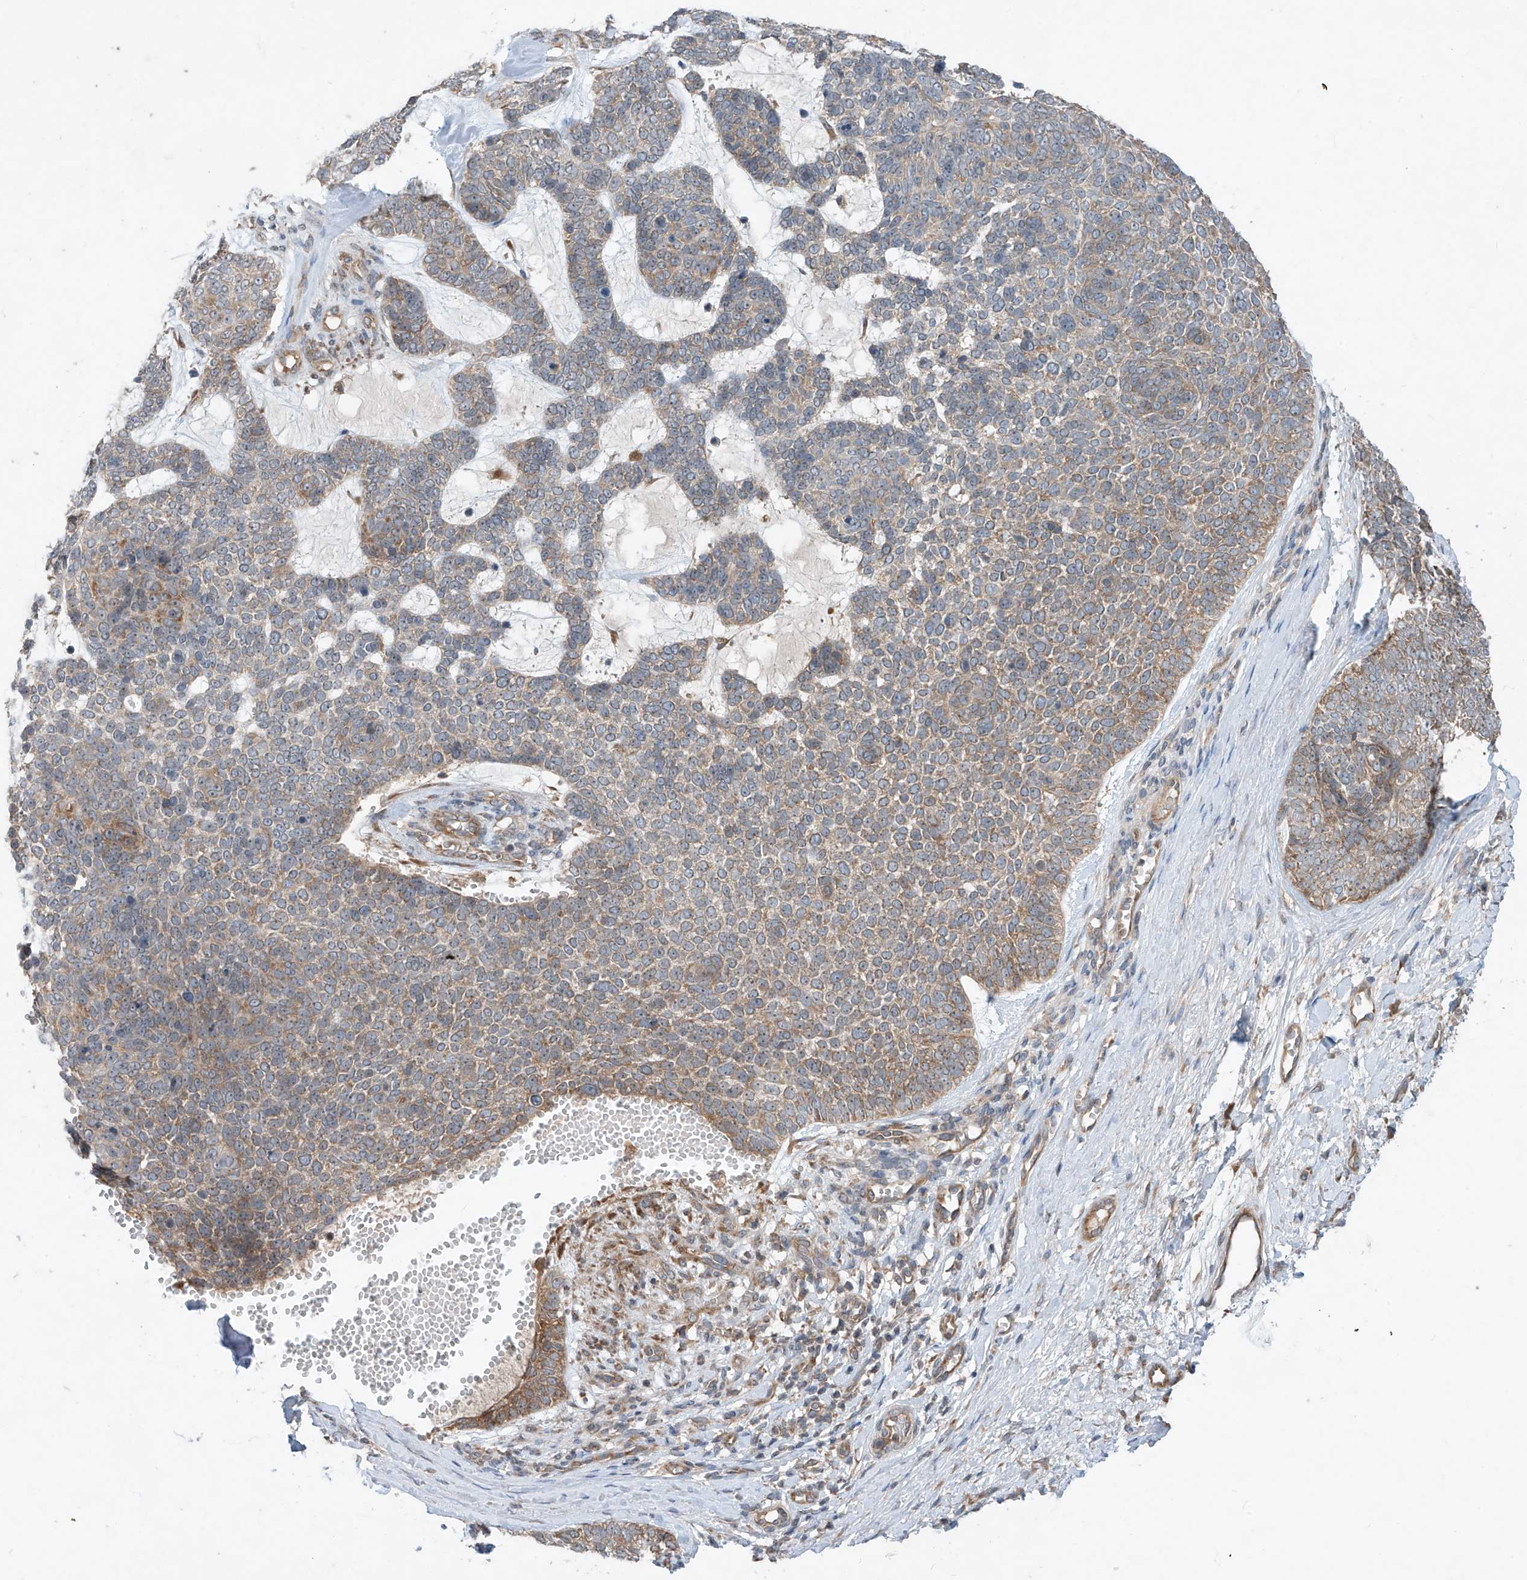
{"staining": {"intensity": "weak", "quantity": "25%-75%", "location": "cytoplasmic/membranous"}, "tissue": "skin cancer", "cell_type": "Tumor cells", "image_type": "cancer", "snomed": [{"axis": "morphology", "description": "Basal cell carcinoma"}, {"axis": "topography", "description": "Skin"}], "caption": "This micrograph shows immunohistochemistry staining of skin cancer, with low weak cytoplasmic/membranous expression in approximately 25%-75% of tumor cells.", "gene": "RPL34", "patient": {"sex": "female", "age": 81}}